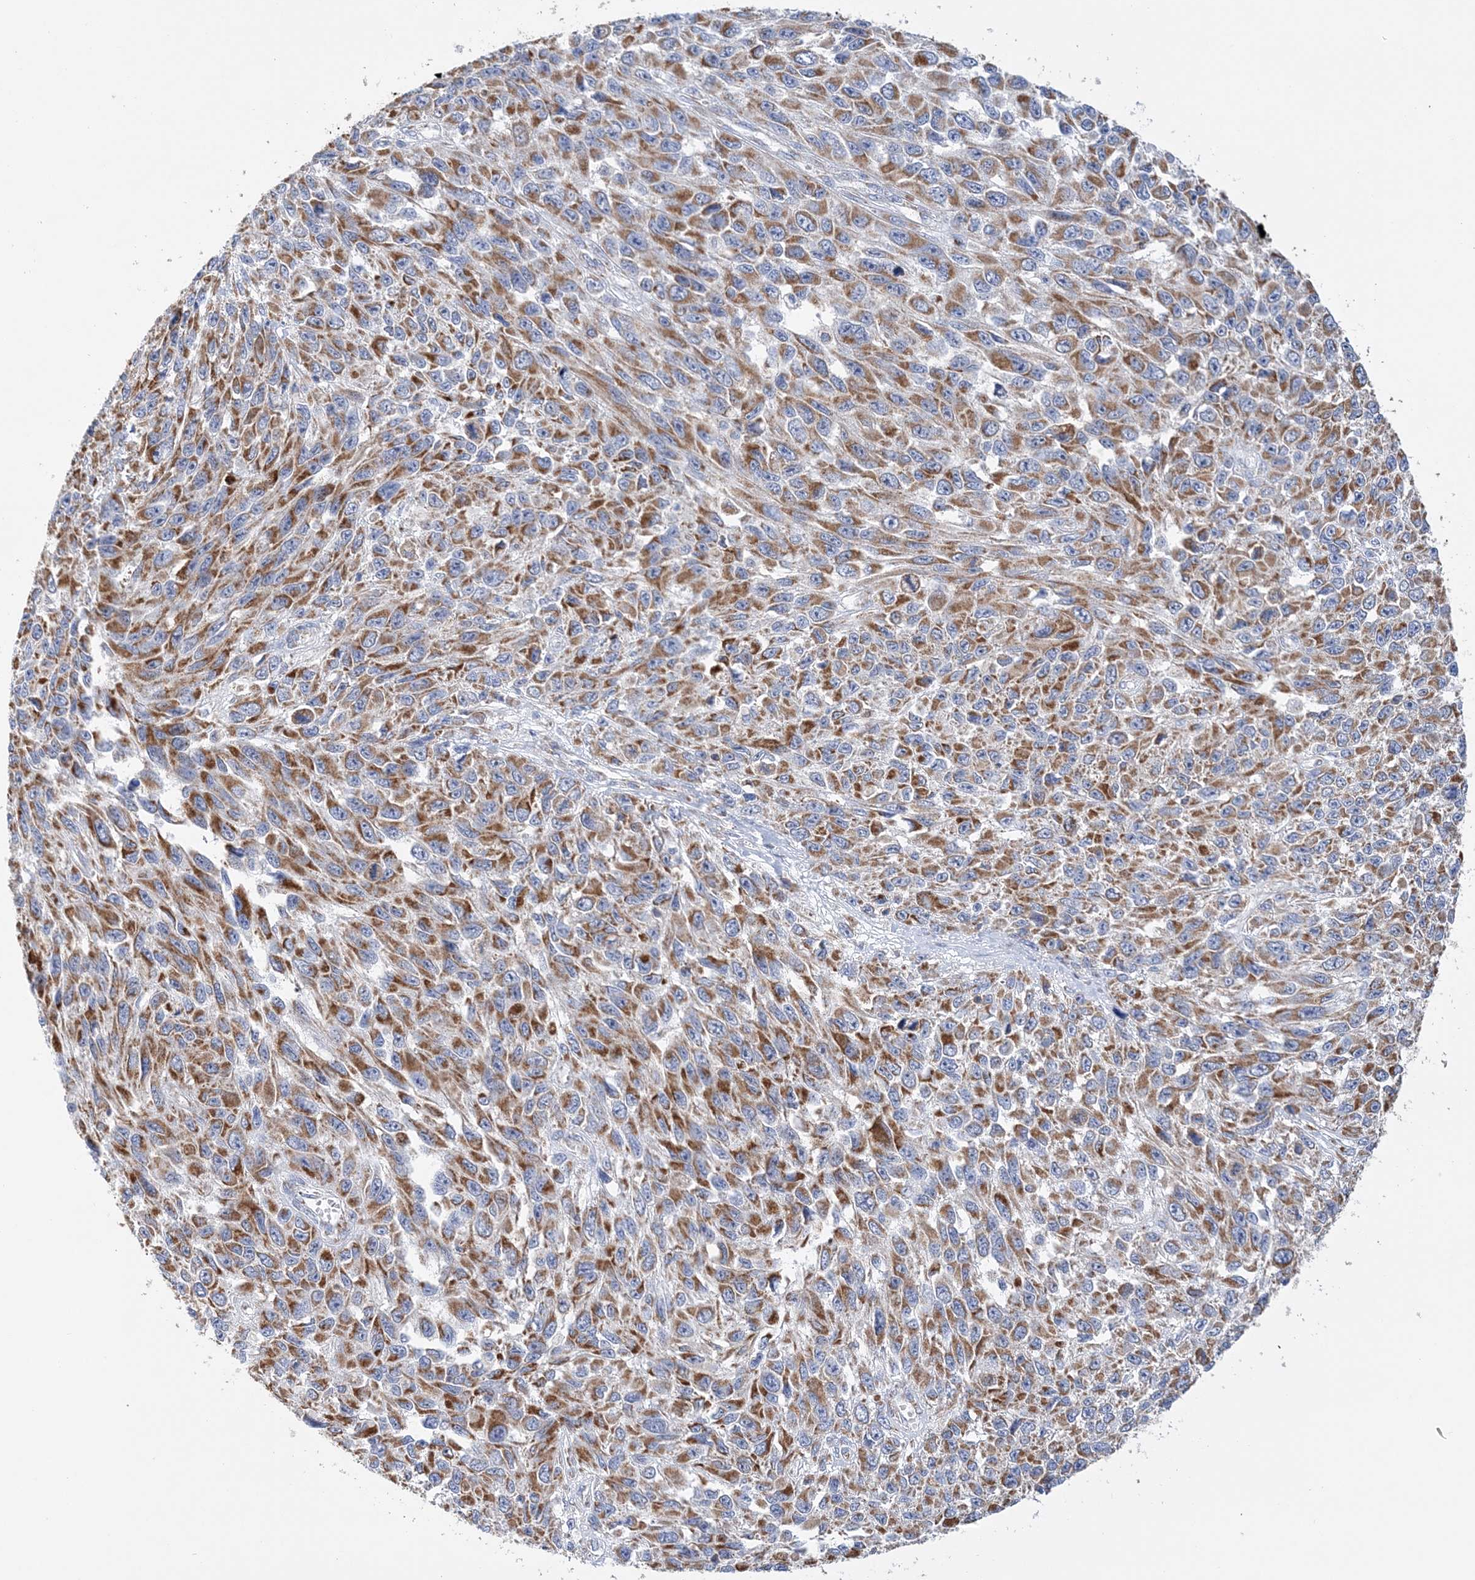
{"staining": {"intensity": "moderate", "quantity": ">75%", "location": "cytoplasmic/membranous"}, "tissue": "melanoma", "cell_type": "Tumor cells", "image_type": "cancer", "snomed": [{"axis": "morphology", "description": "Malignant melanoma, NOS"}, {"axis": "topography", "description": "Skin"}], "caption": "IHC micrograph of human malignant melanoma stained for a protein (brown), which exhibits medium levels of moderate cytoplasmic/membranous positivity in about >75% of tumor cells.", "gene": "TTC32", "patient": {"sex": "female", "age": 96}}